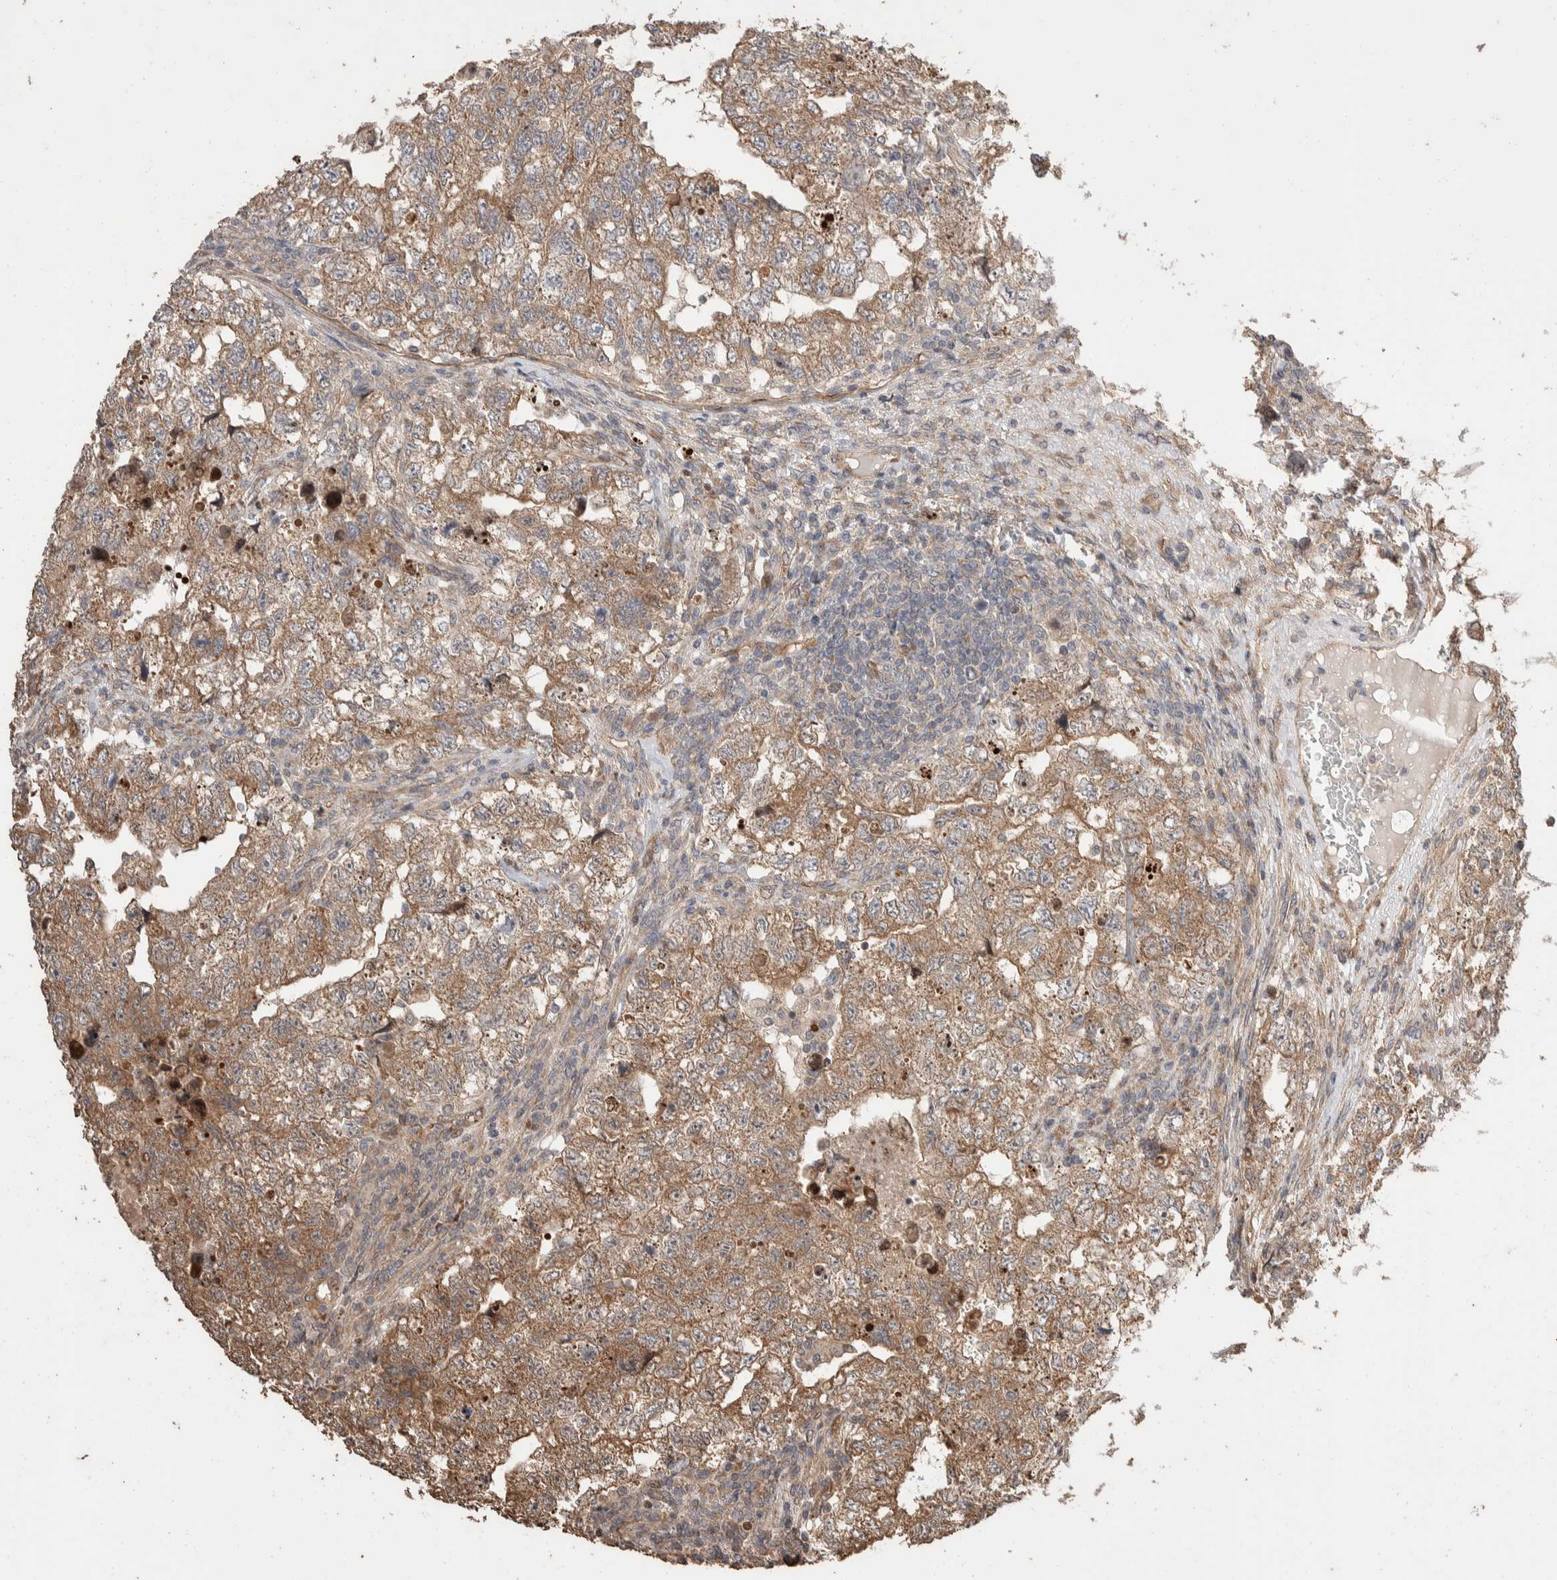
{"staining": {"intensity": "moderate", "quantity": ">75%", "location": "cytoplasmic/membranous"}, "tissue": "testis cancer", "cell_type": "Tumor cells", "image_type": "cancer", "snomed": [{"axis": "morphology", "description": "Carcinoma, Embryonal, NOS"}, {"axis": "topography", "description": "Testis"}], "caption": "A medium amount of moderate cytoplasmic/membranous positivity is present in about >75% of tumor cells in testis embryonal carcinoma tissue. The staining was performed using DAB, with brown indicating positive protein expression. Nuclei are stained blue with hematoxylin.", "gene": "ERC1", "patient": {"sex": "male", "age": 36}}